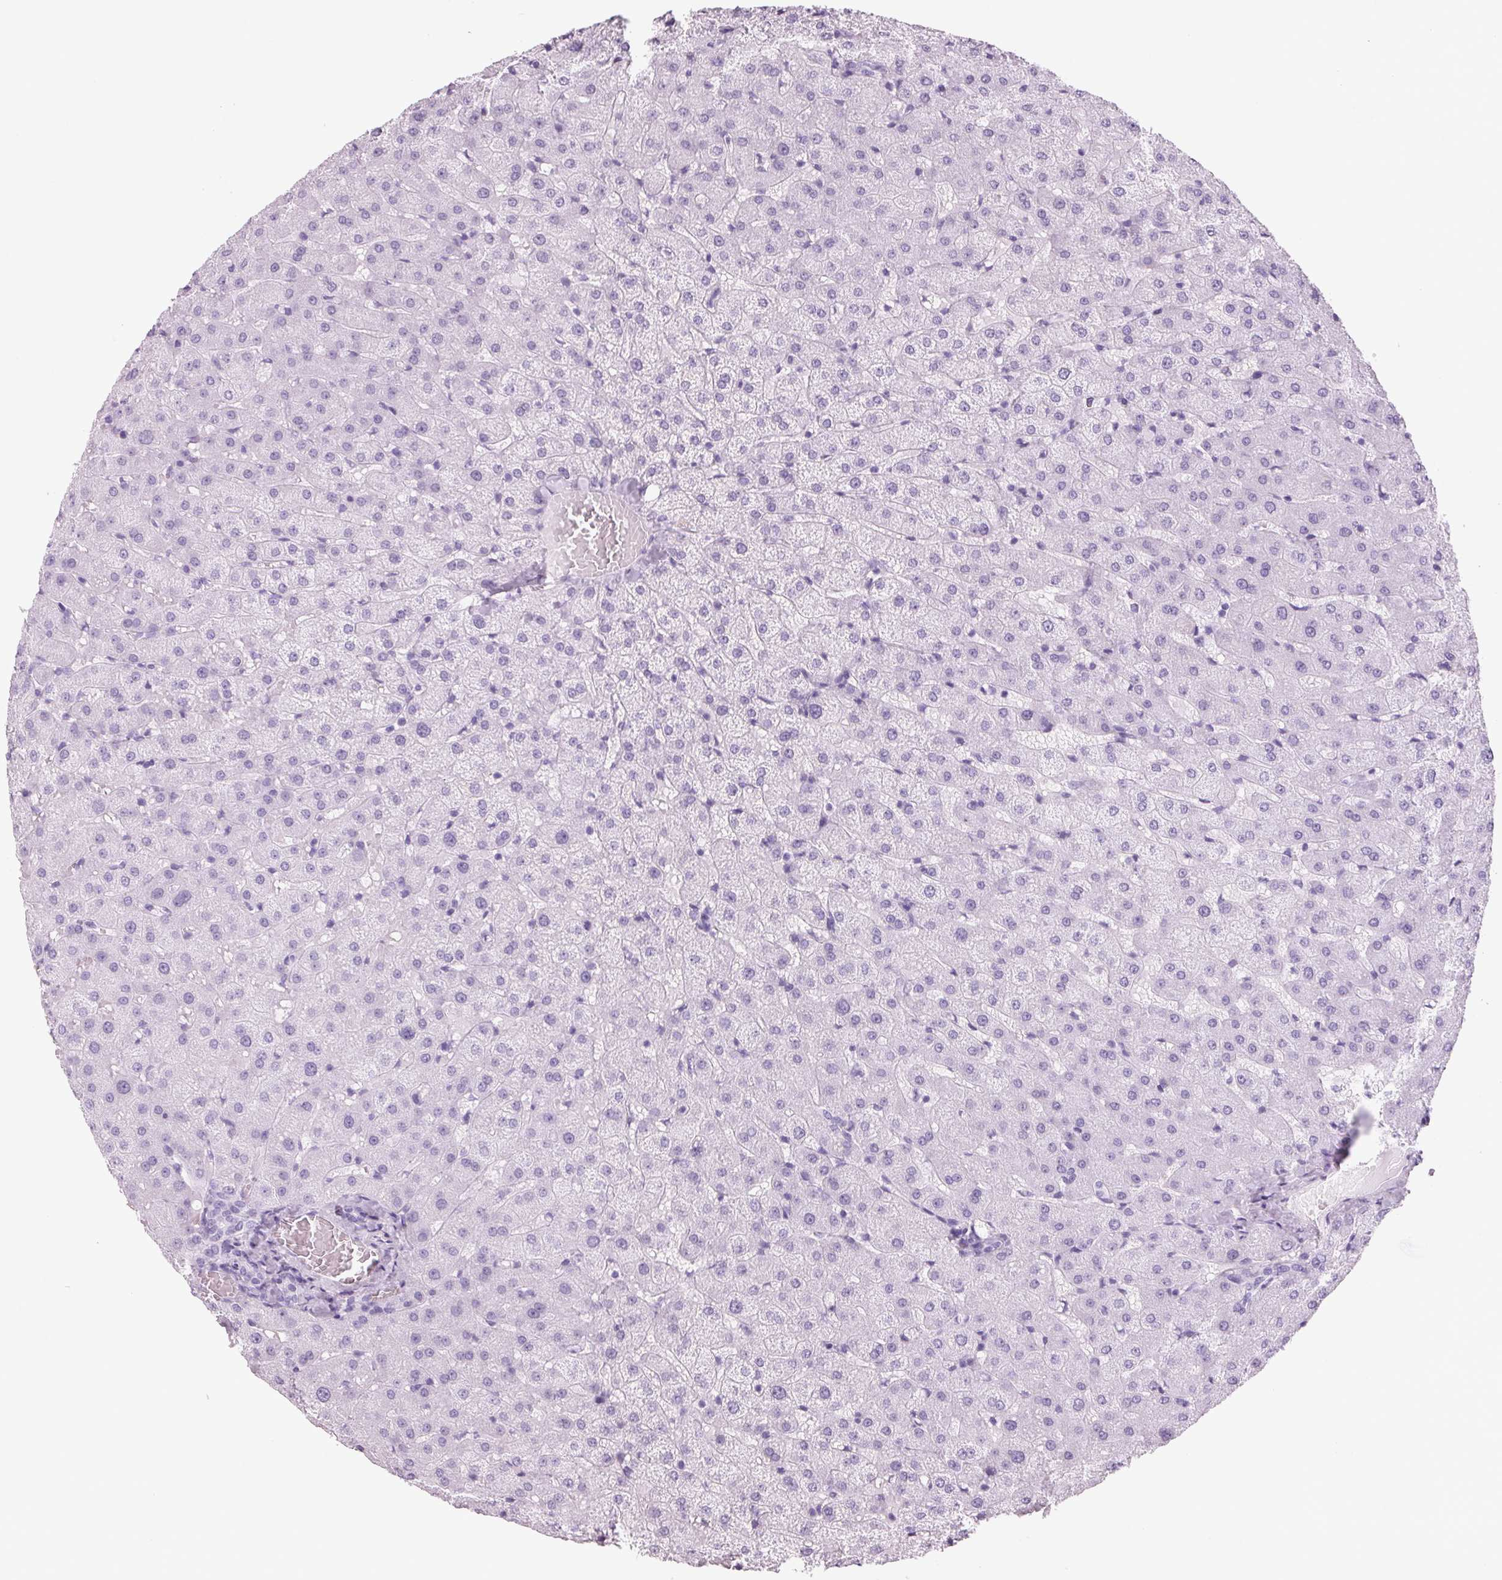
{"staining": {"intensity": "negative", "quantity": "none", "location": "none"}, "tissue": "liver", "cell_type": "Cholangiocytes", "image_type": "normal", "snomed": [{"axis": "morphology", "description": "Normal tissue, NOS"}, {"axis": "topography", "description": "Liver"}], "caption": "The micrograph reveals no significant staining in cholangiocytes of liver.", "gene": "ADAM20", "patient": {"sex": "female", "age": 50}}